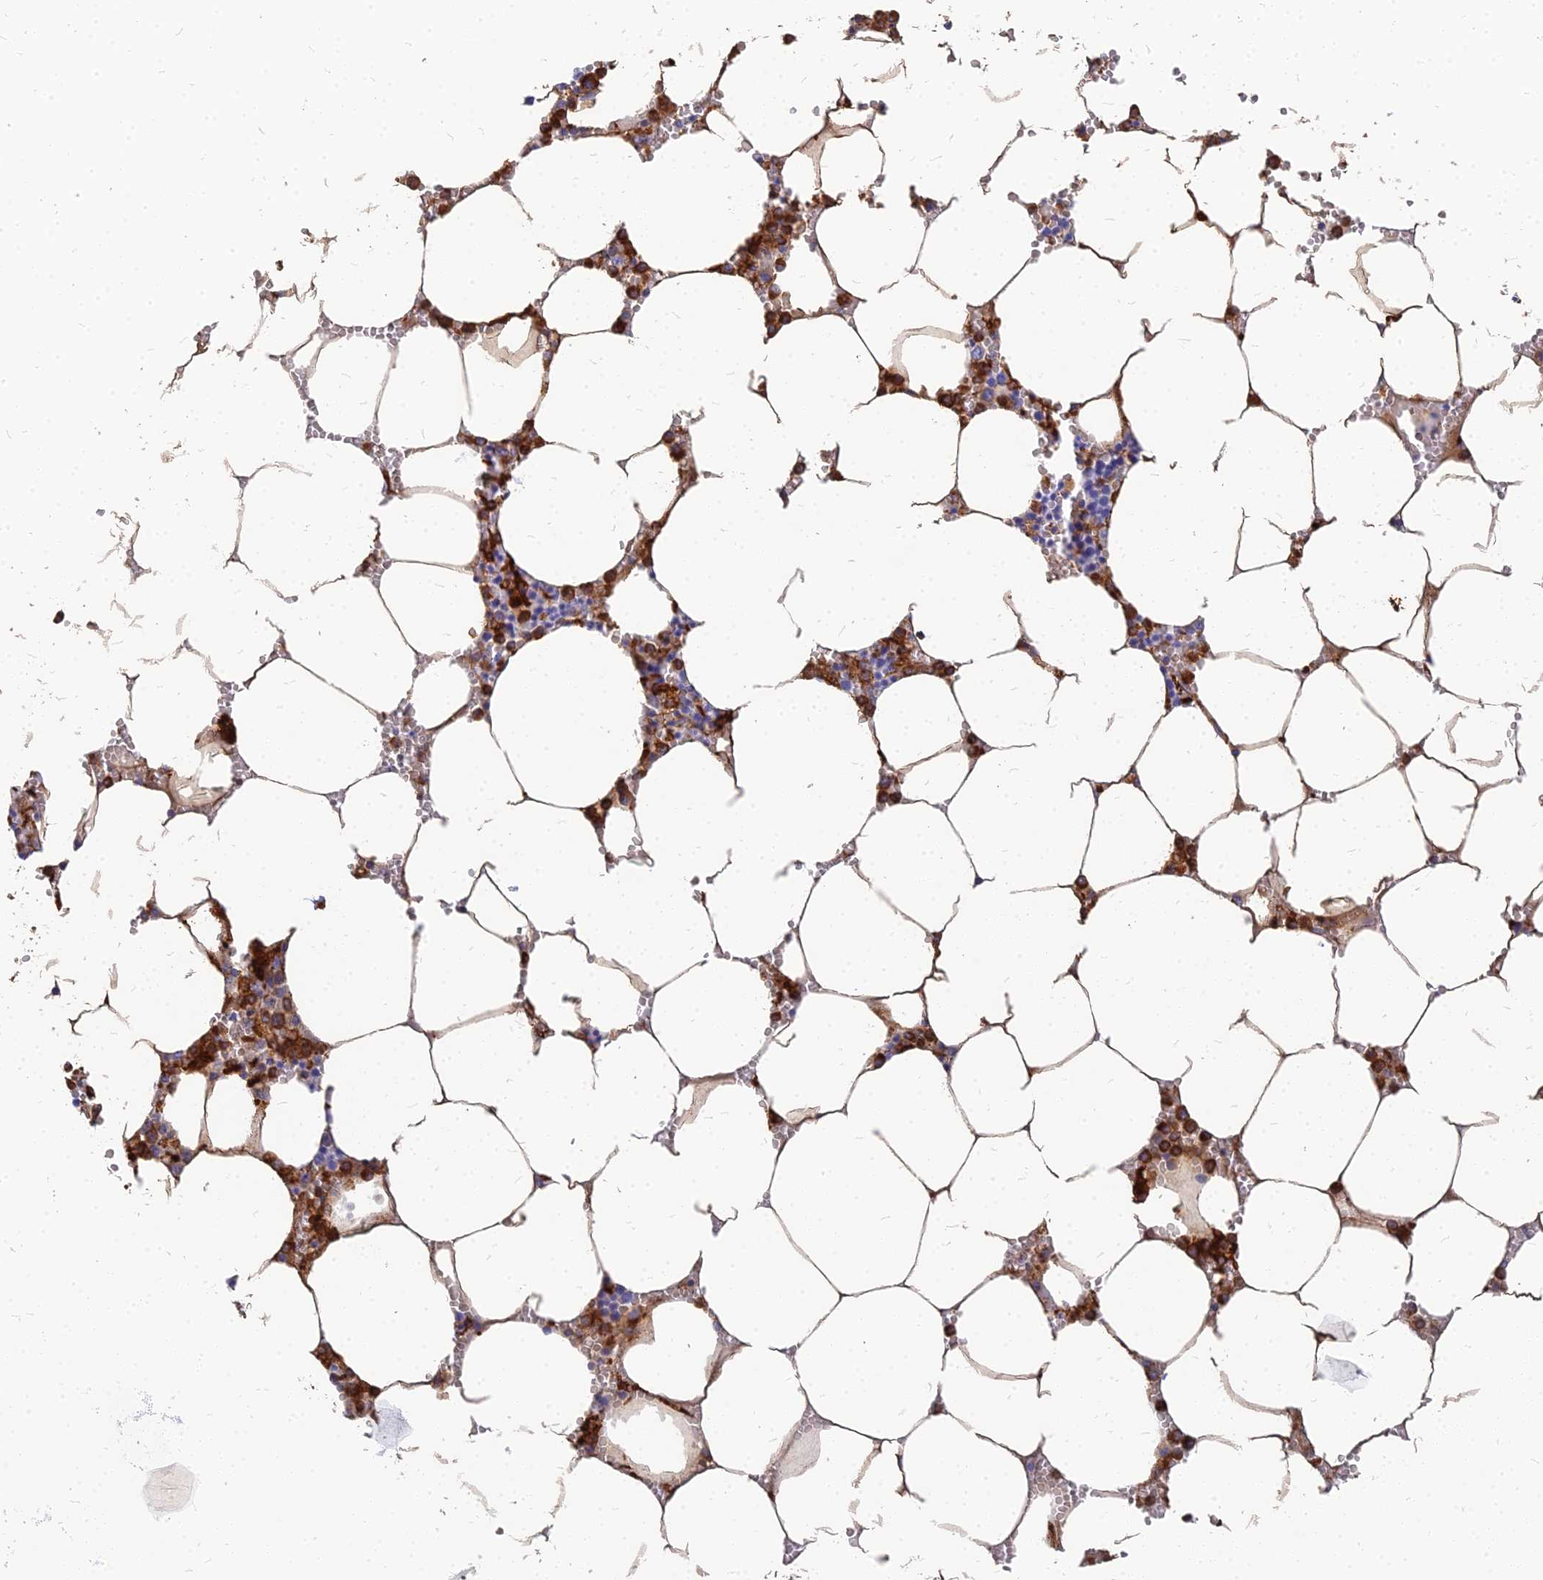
{"staining": {"intensity": "moderate", "quantity": ">75%", "location": "cytoplasmic/membranous"}, "tissue": "bone marrow", "cell_type": "Hematopoietic cells", "image_type": "normal", "snomed": [{"axis": "morphology", "description": "Normal tissue, NOS"}, {"axis": "topography", "description": "Bone marrow"}], "caption": "About >75% of hematopoietic cells in normal human bone marrow show moderate cytoplasmic/membranous protein positivity as visualized by brown immunohistochemical staining.", "gene": "VAT1", "patient": {"sex": "male", "age": 70}}